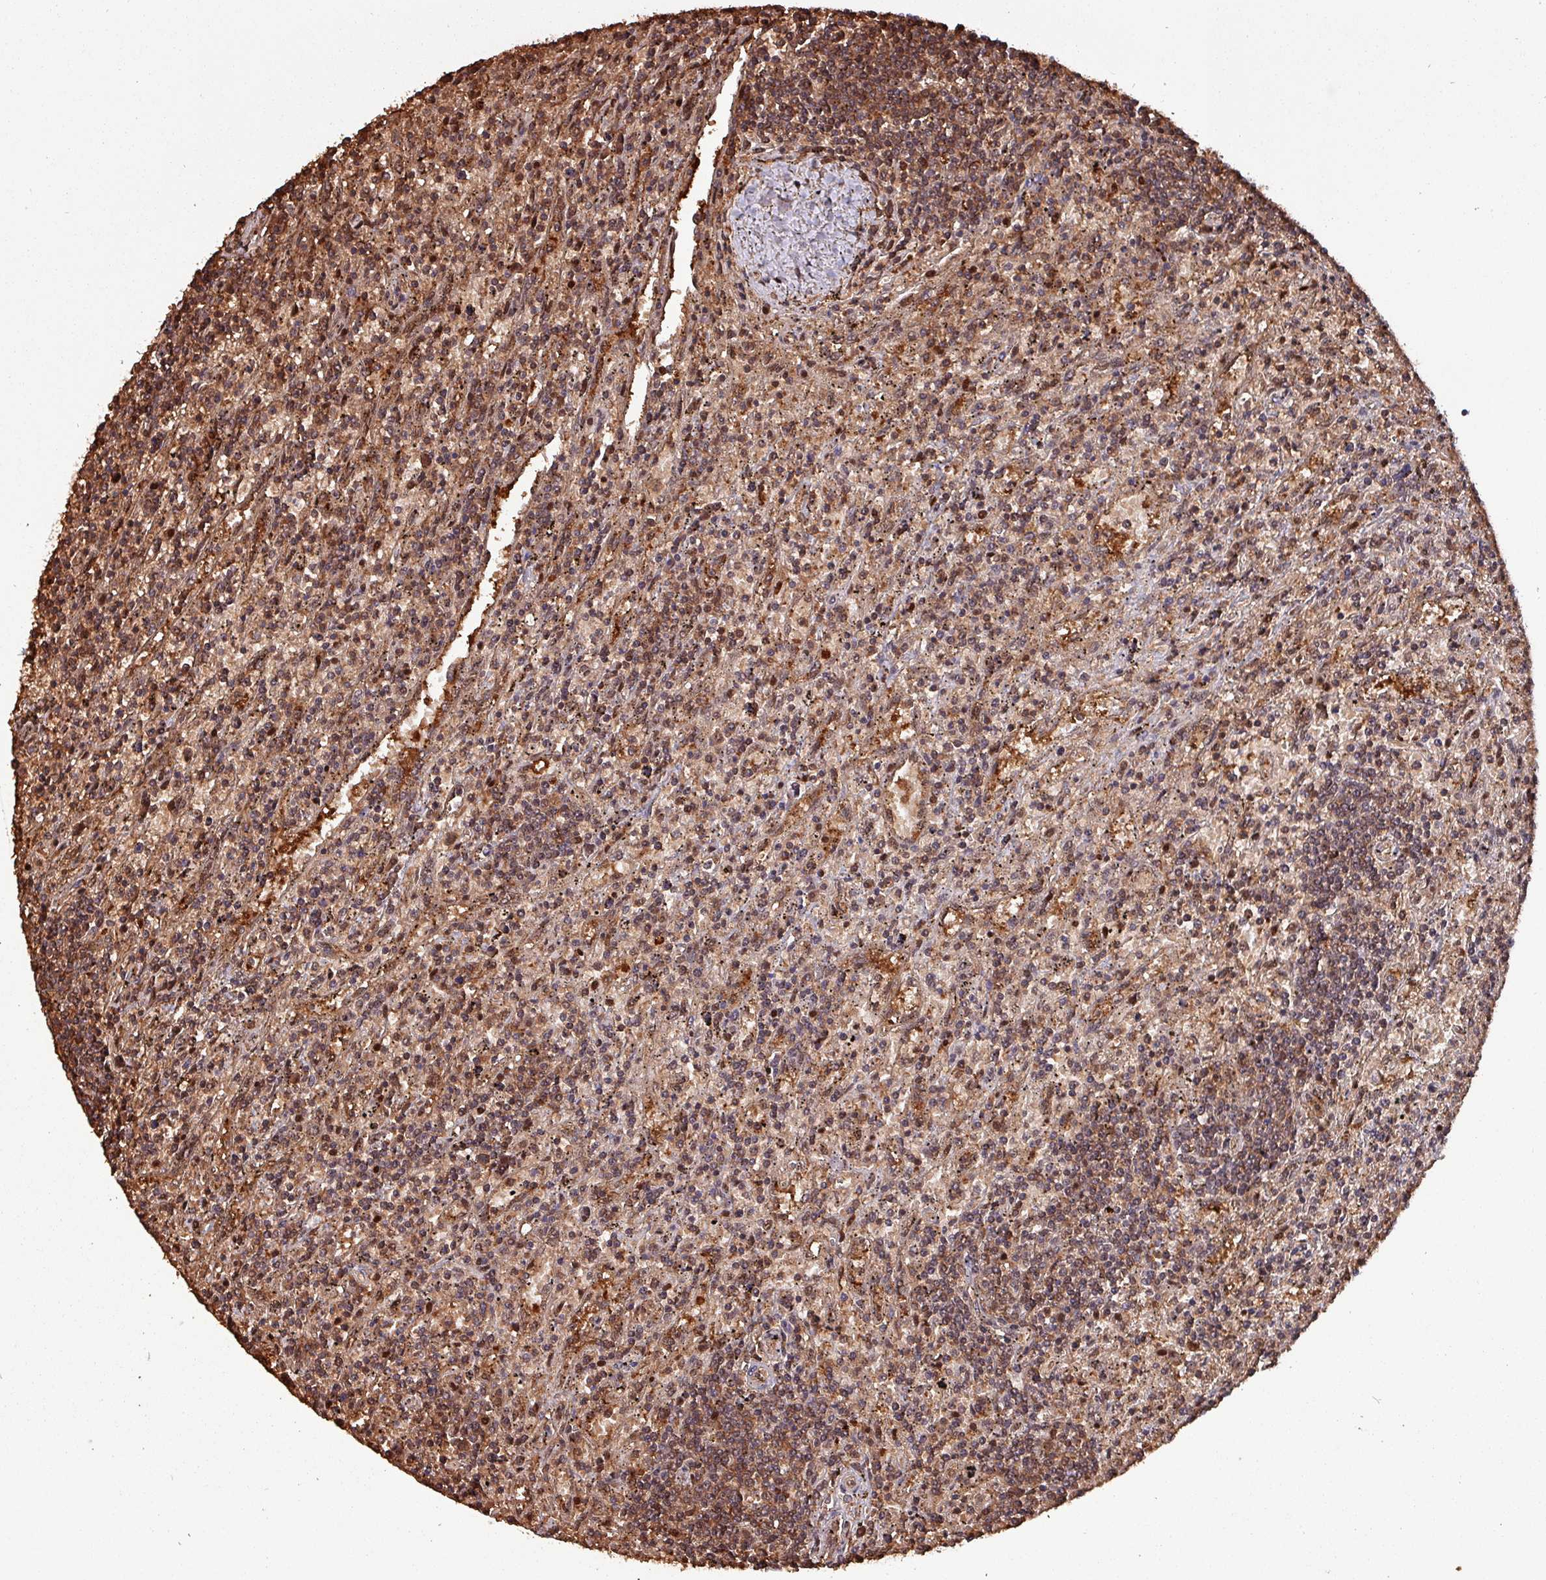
{"staining": {"intensity": "moderate", "quantity": ">75%", "location": "cytoplasmic/membranous,nuclear"}, "tissue": "lymphoma", "cell_type": "Tumor cells", "image_type": "cancer", "snomed": [{"axis": "morphology", "description": "Malignant lymphoma, non-Hodgkin's type, Low grade"}, {"axis": "topography", "description": "Spleen"}], "caption": "Malignant lymphoma, non-Hodgkin's type (low-grade) stained with a protein marker demonstrates moderate staining in tumor cells.", "gene": "PSMB8", "patient": {"sex": "male", "age": 76}}